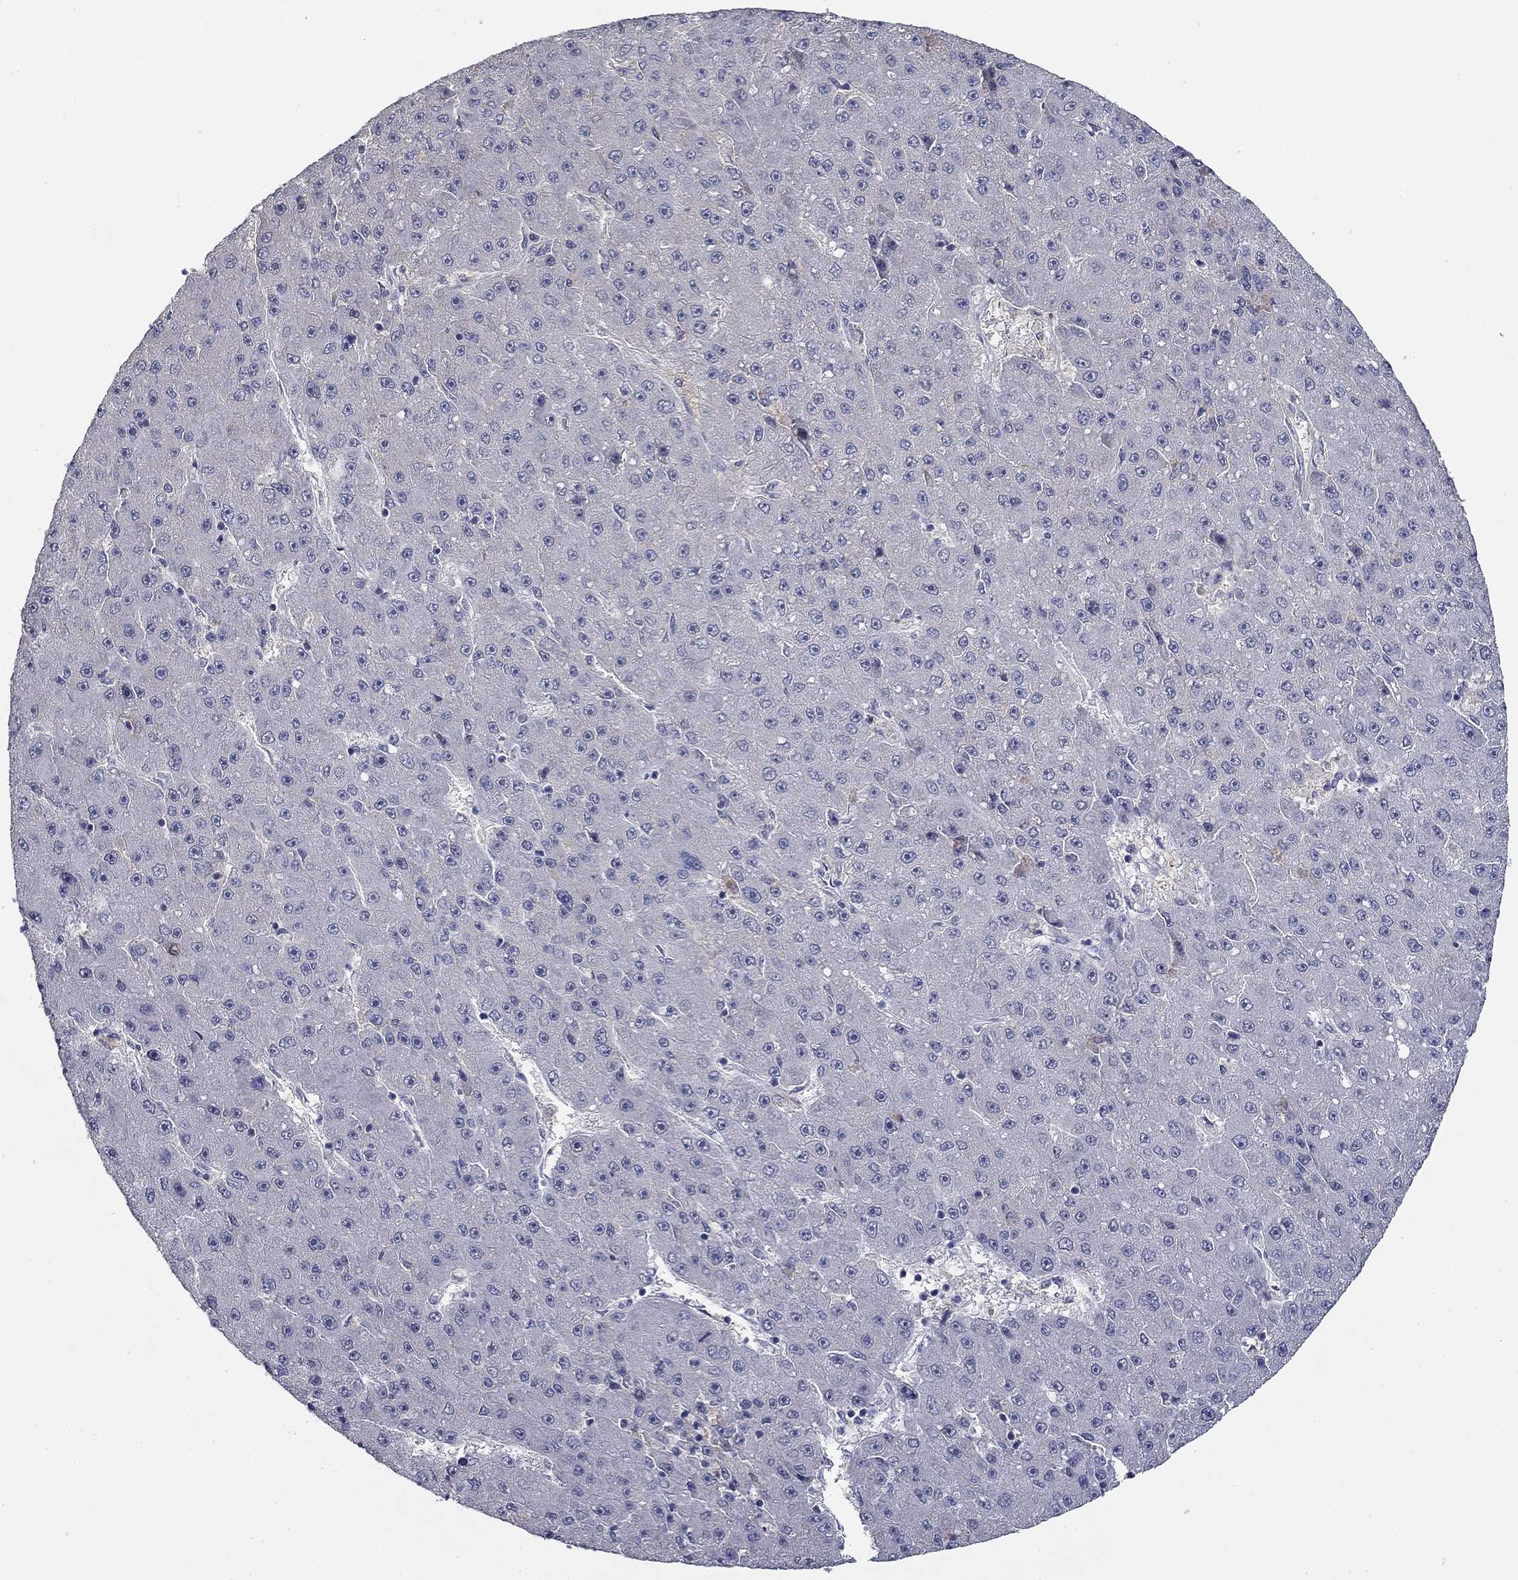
{"staining": {"intensity": "negative", "quantity": "none", "location": "none"}, "tissue": "liver cancer", "cell_type": "Tumor cells", "image_type": "cancer", "snomed": [{"axis": "morphology", "description": "Carcinoma, Hepatocellular, NOS"}, {"axis": "topography", "description": "Liver"}], "caption": "DAB immunohistochemical staining of liver hepatocellular carcinoma shows no significant expression in tumor cells. (Brightfield microscopy of DAB (3,3'-diaminobenzidine) IHC at high magnification).", "gene": "CD274", "patient": {"sex": "male", "age": 67}}